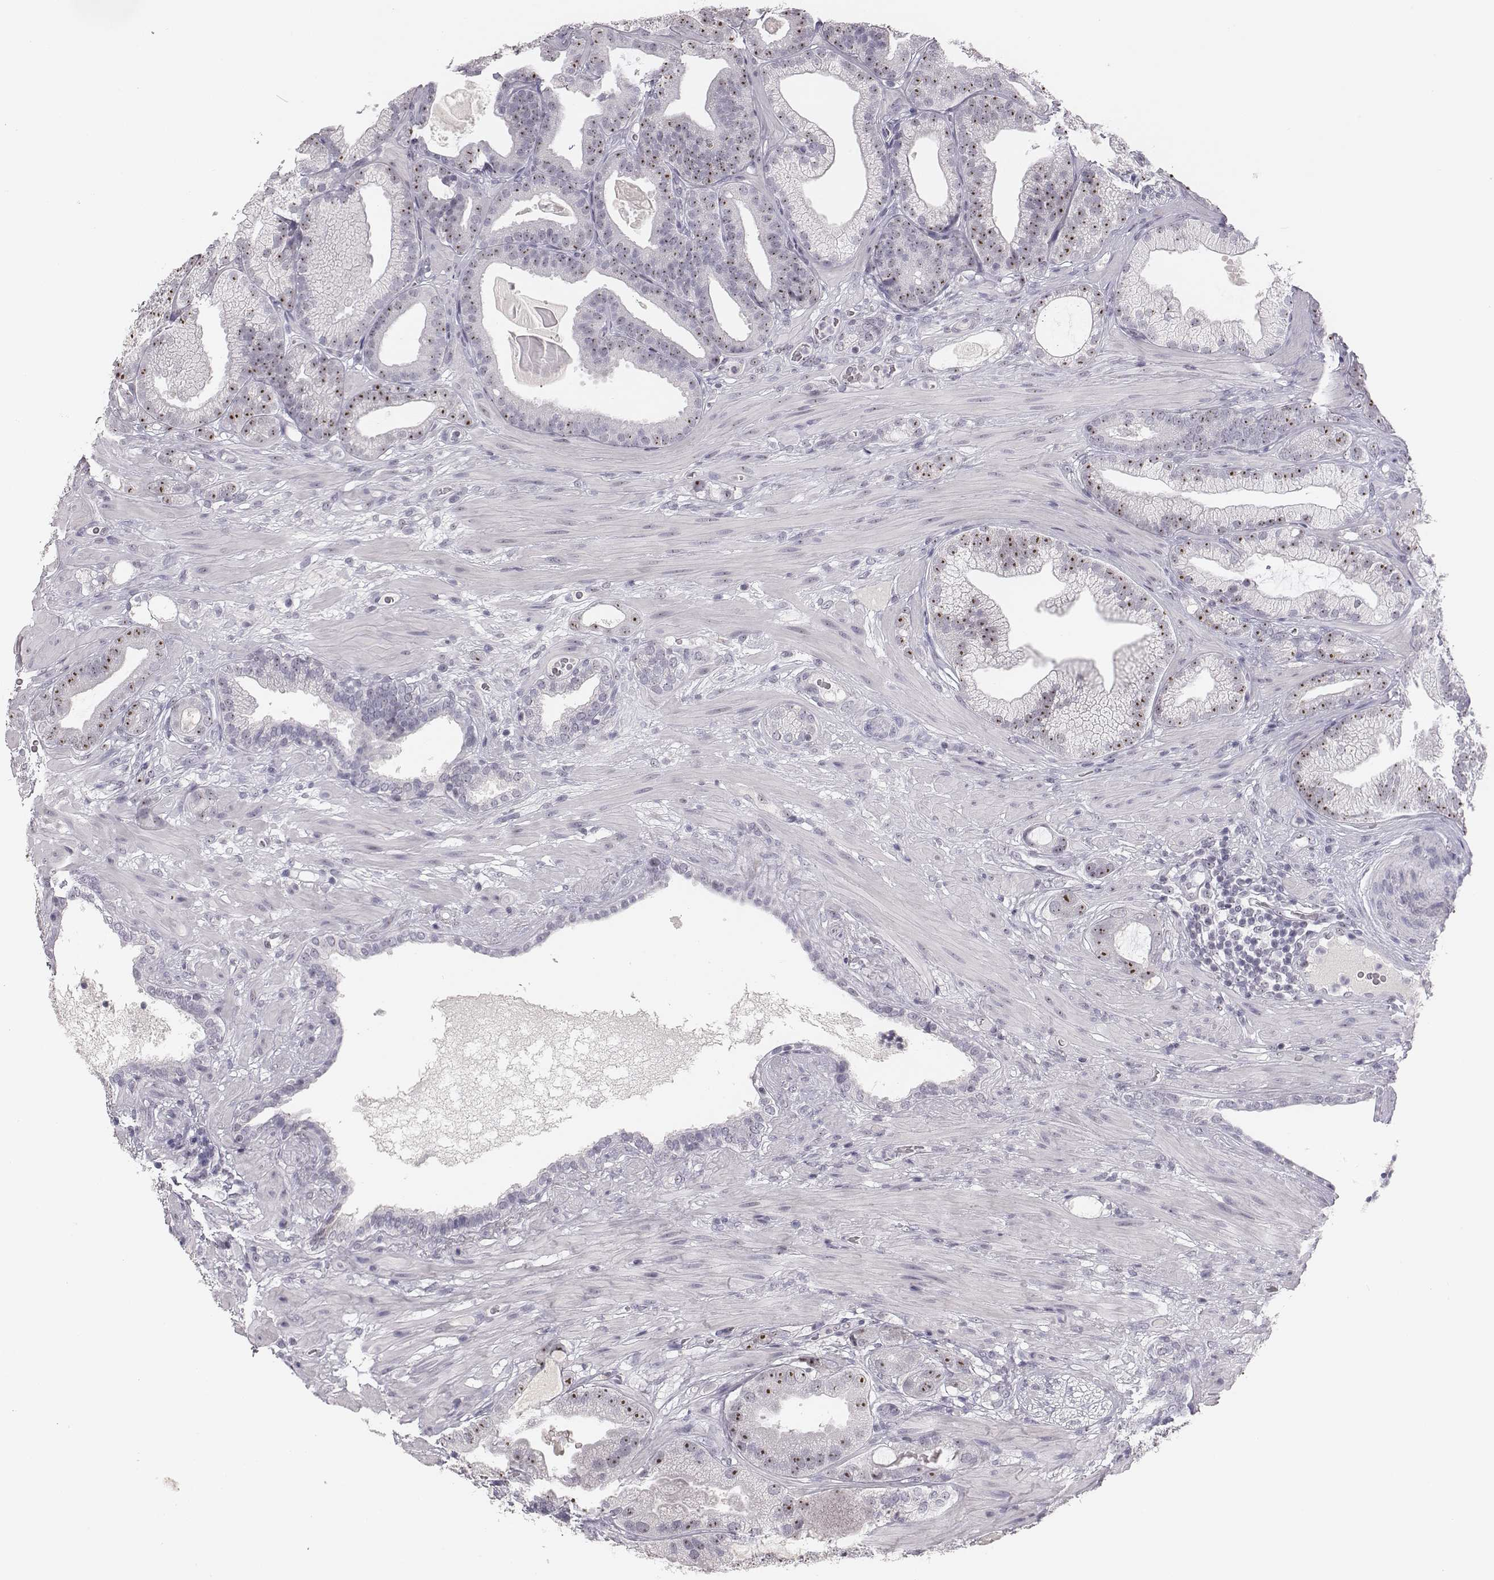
{"staining": {"intensity": "strong", "quantity": "25%-75%", "location": "nuclear"}, "tissue": "prostate cancer", "cell_type": "Tumor cells", "image_type": "cancer", "snomed": [{"axis": "morphology", "description": "Adenocarcinoma, Low grade"}, {"axis": "topography", "description": "Prostate"}], "caption": "Immunohistochemistry (IHC) histopathology image of prostate cancer (adenocarcinoma (low-grade)) stained for a protein (brown), which reveals high levels of strong nuclear positivity in approximately 25%-75% of tumor cells.", "gene": "NIFK", "patient": {"sex": "male", "age": 57}}